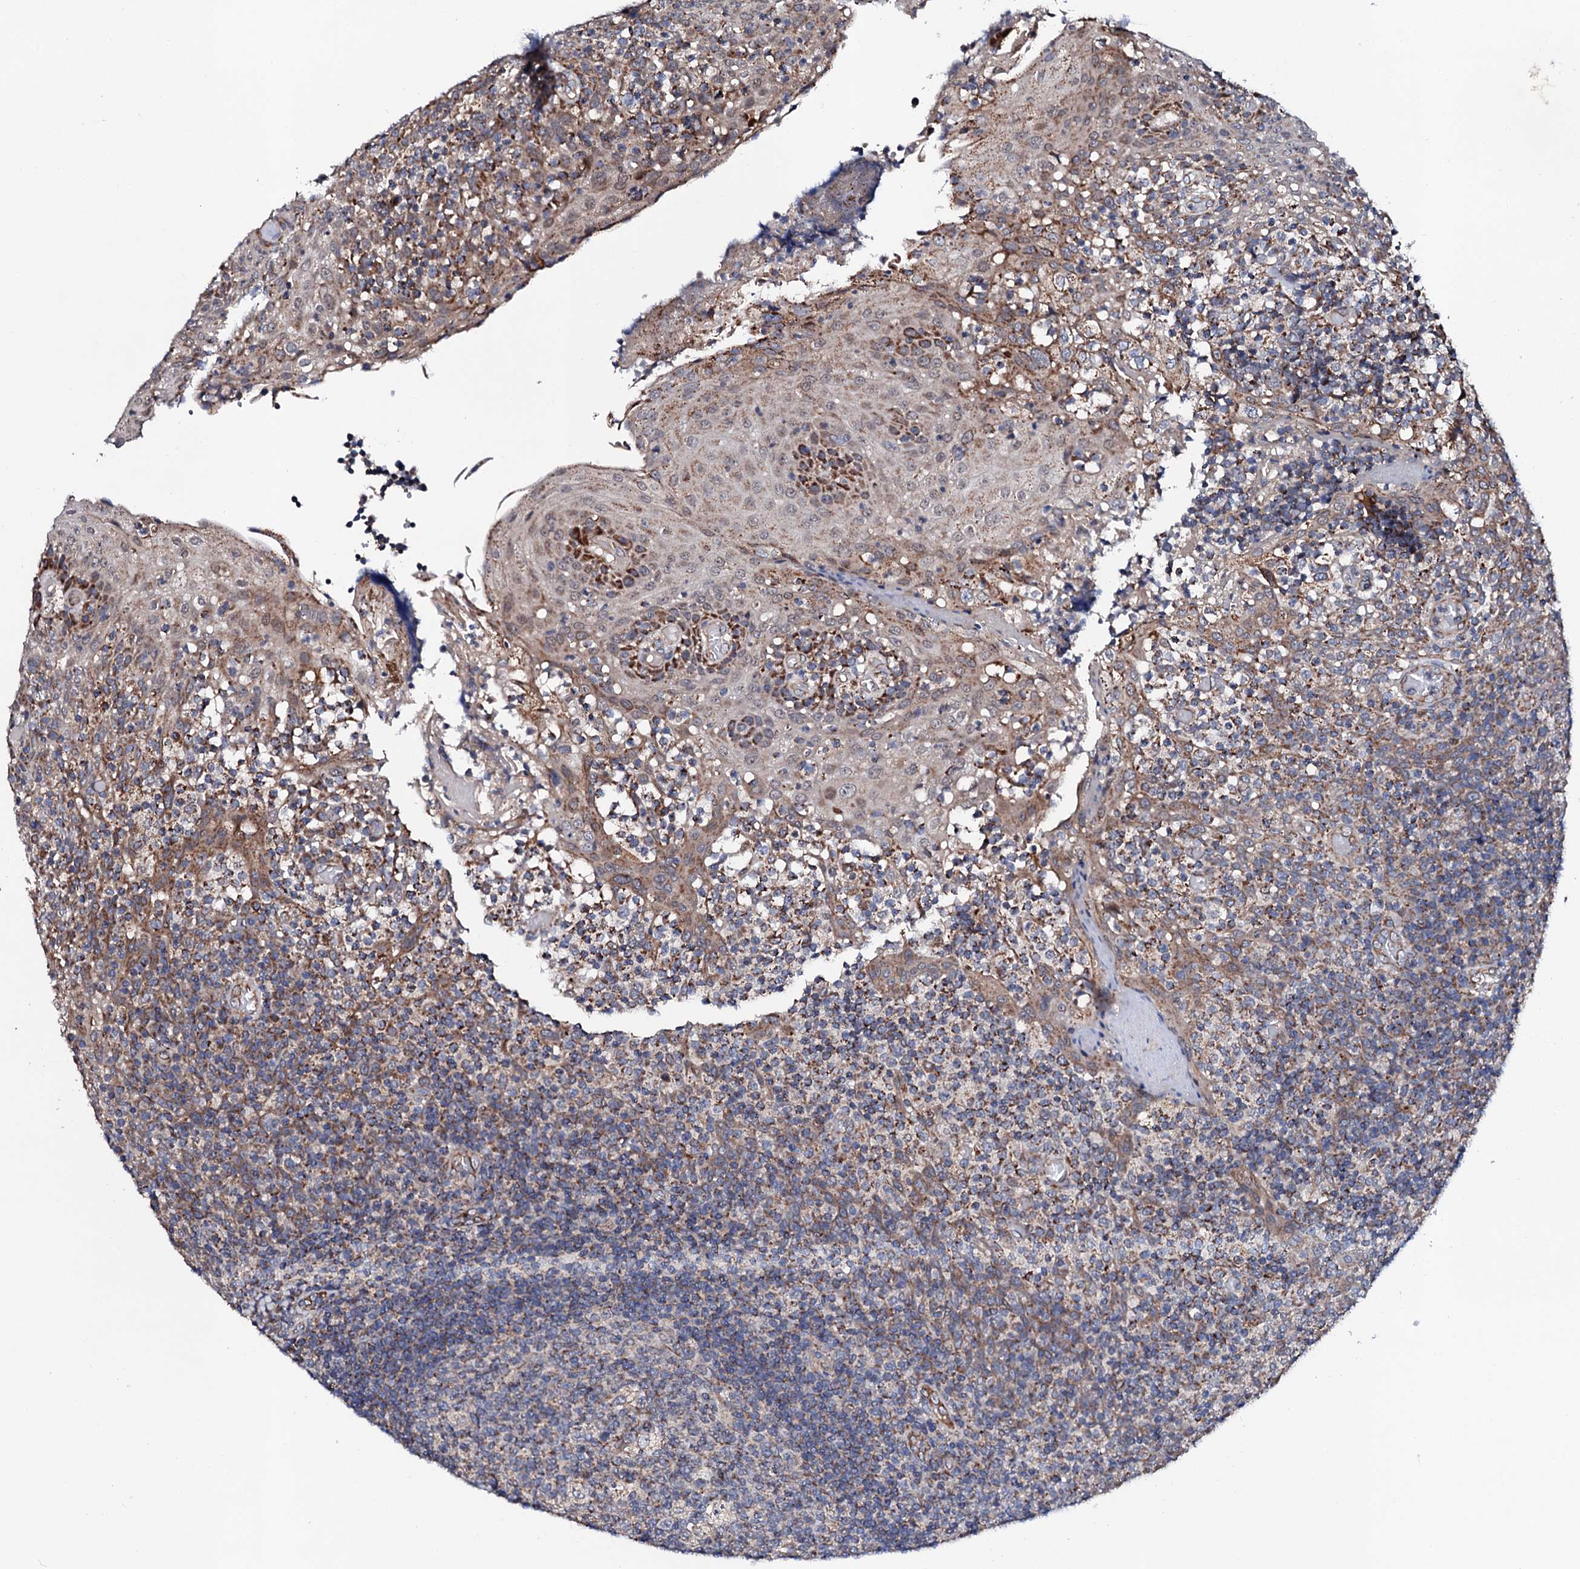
{"staining": {"intensity": "weak", "quantity": "<25%", "location": "cytoplasmic/membranous"}, "tissue": "tonsil", "cell_type": "Germinal center cells", "image_type": "normal", "snomed": [{"axis": "morphology", "description": "Normal tissue, NOS"}, {"axis": "topography", "description": "Tonsil"}], "caption": "Immunohistochemistry (IHC) of normal tonsil exhibits no positivity in germinal center cells.", "gene": "UBE3C", "patient": {"sex": "female", "age": 19}}